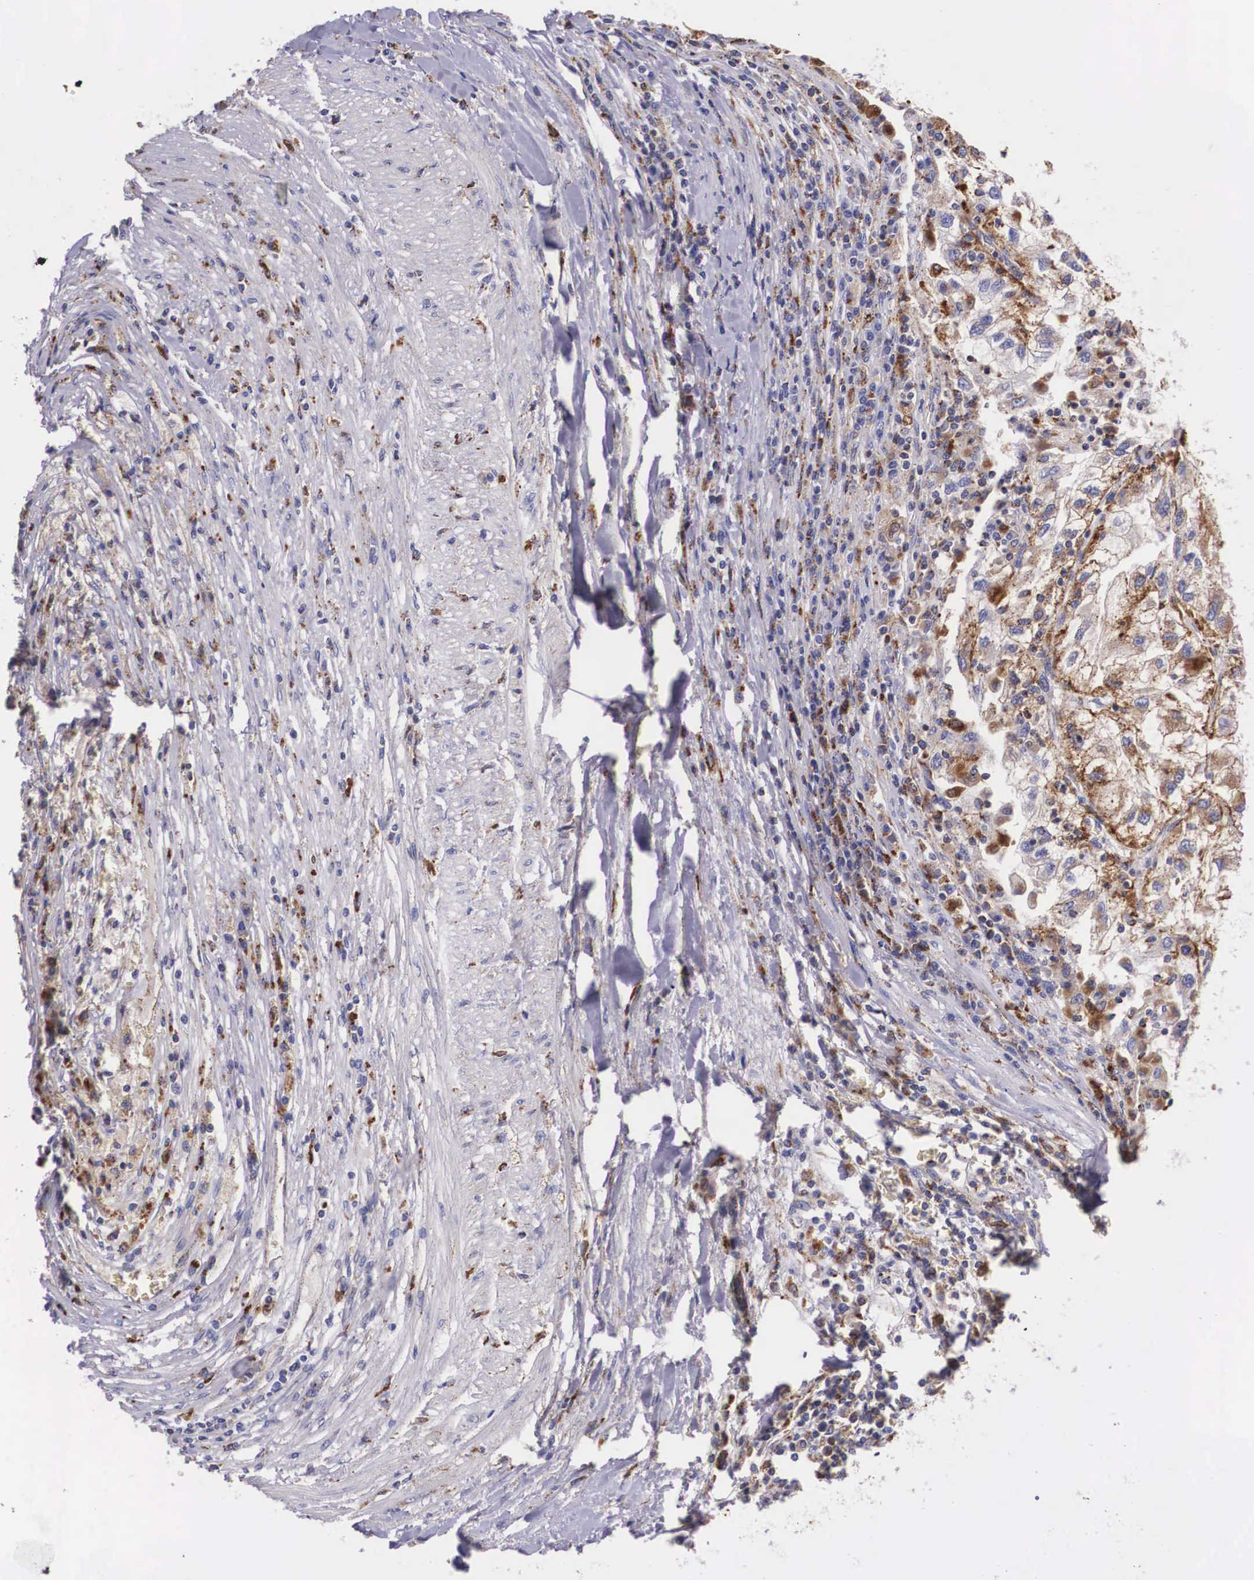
{"staining": {"intensity": "moderate", "quantity": "25%-75%", "location": "cytoplasmic/membranous"}, "tissue": "renal cancer", "cell_type": "Tumor cells", "image_type": "cancer", "snomed": [{"axis": "morphology", "description": "Normal tissue, NOS"}, {"axis": "morphology", "description": "Adenocarcinoma, NOS"}, {"axis": "topography", "description": "Kidney"}], "caption": "Human renal cancer (adenocarcinoma) stained with a brown dye reveals moderate cytoplasmic/membranous positive positivity in approximately 25%-75% of tumor cells.", "gene": "NAGA", "patient": {"sex": "male", "age": 71}}